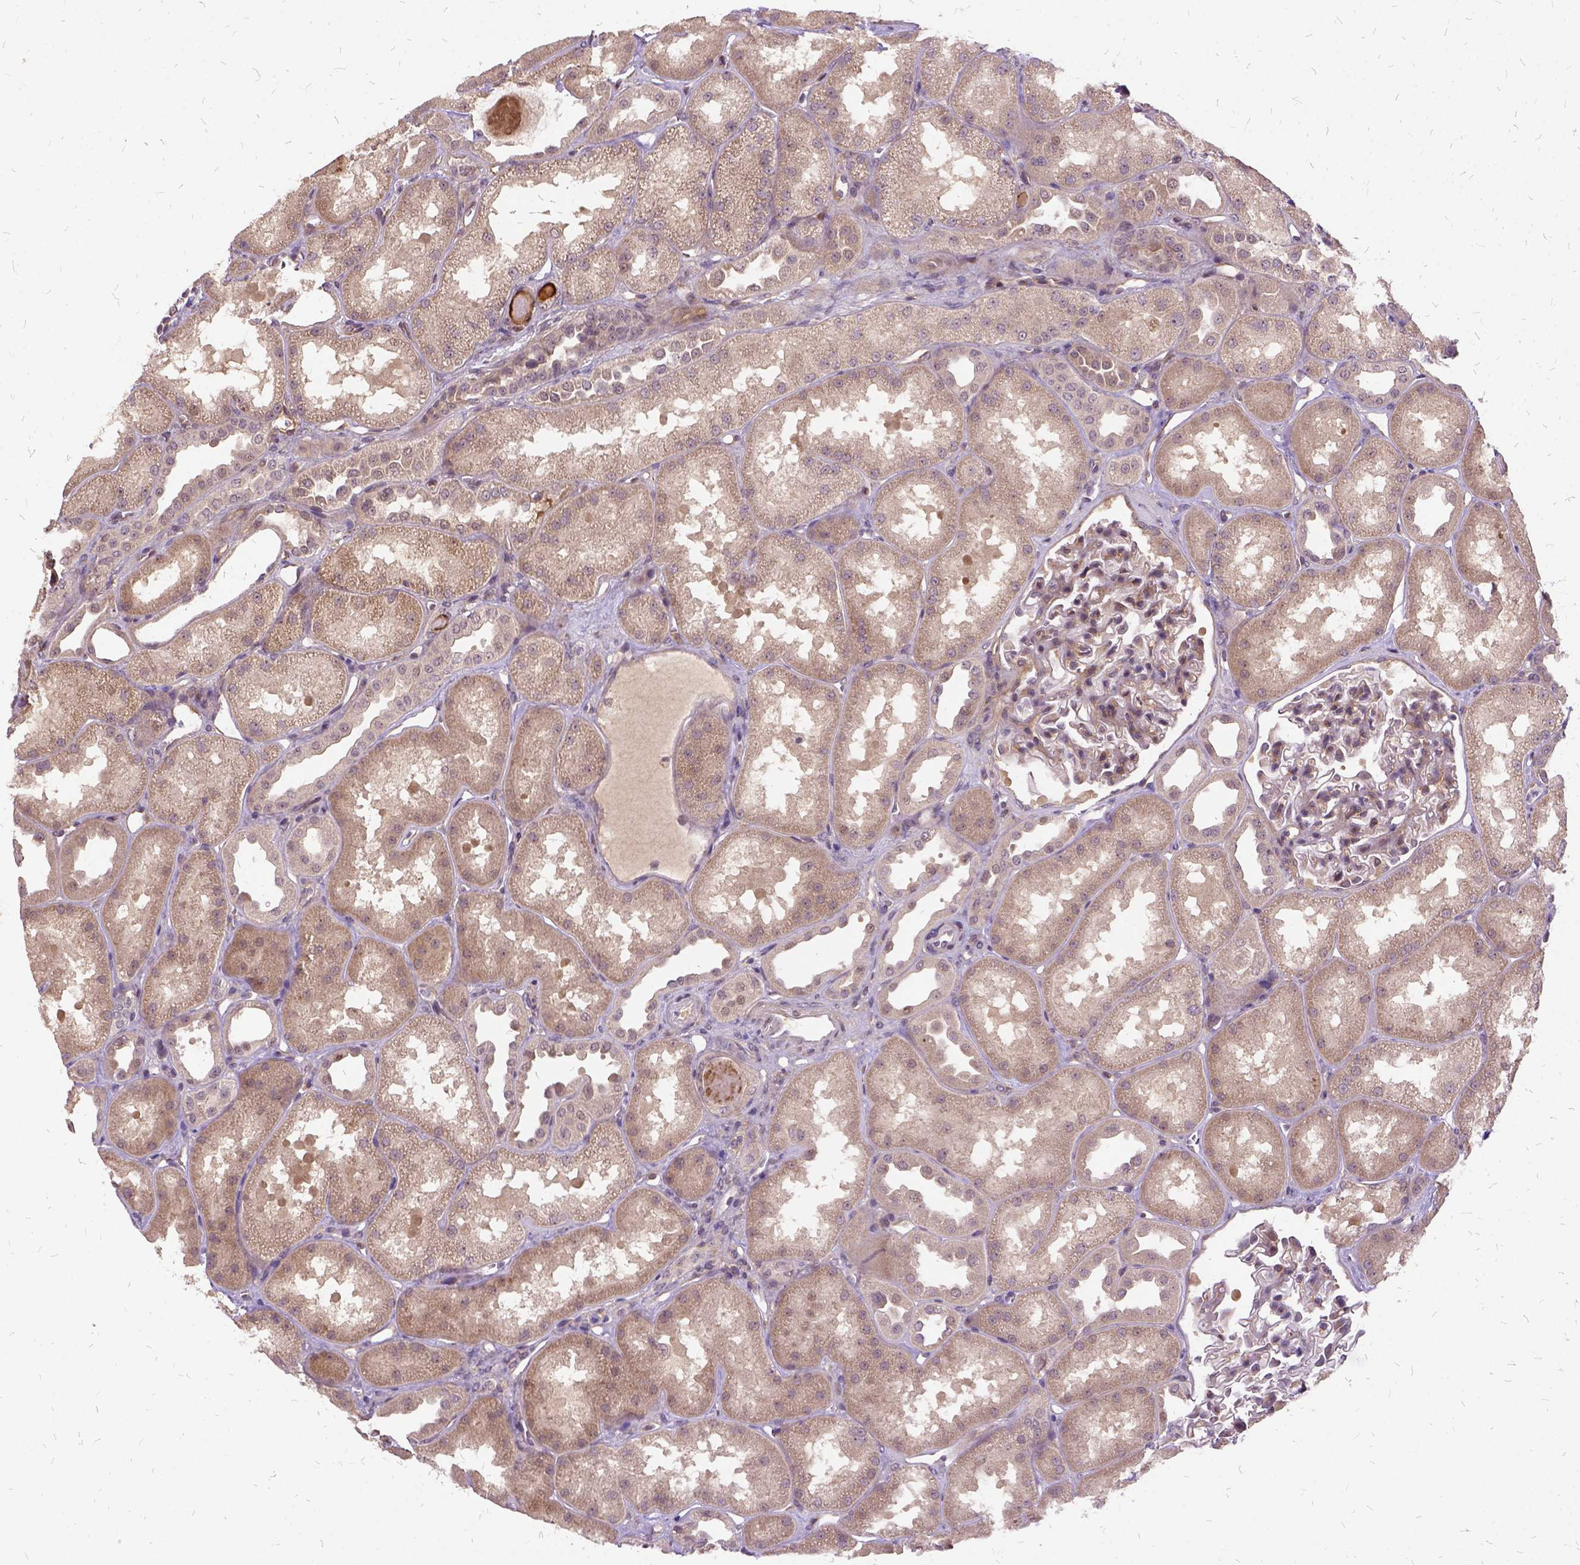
{"staining": {"intensity": "weak", "quantity": ">75%", "location": "cytoplasmic/membranous"}, "tissue": "kidney", "cell_type": "Cells in glomeruli", "image_type": "normal", "snomed": [{"axis": "morphology", "description": "Normal tissue, NOS"}, {"axis": "topography", "description": "Kidney"}], "caption": "High-magnification brightfield microscopy of benign kidney stained with DAB (3,3'-diaminobenzidine) (brown) and counterstained with hematoxylin (blue). cells in glomeruli exhibit weak cytoplasmic/membranous positivity is appreciated in about>75% of cells.", "gene": "ILRUN", "patient": {"sex": "male", "age": 61}}